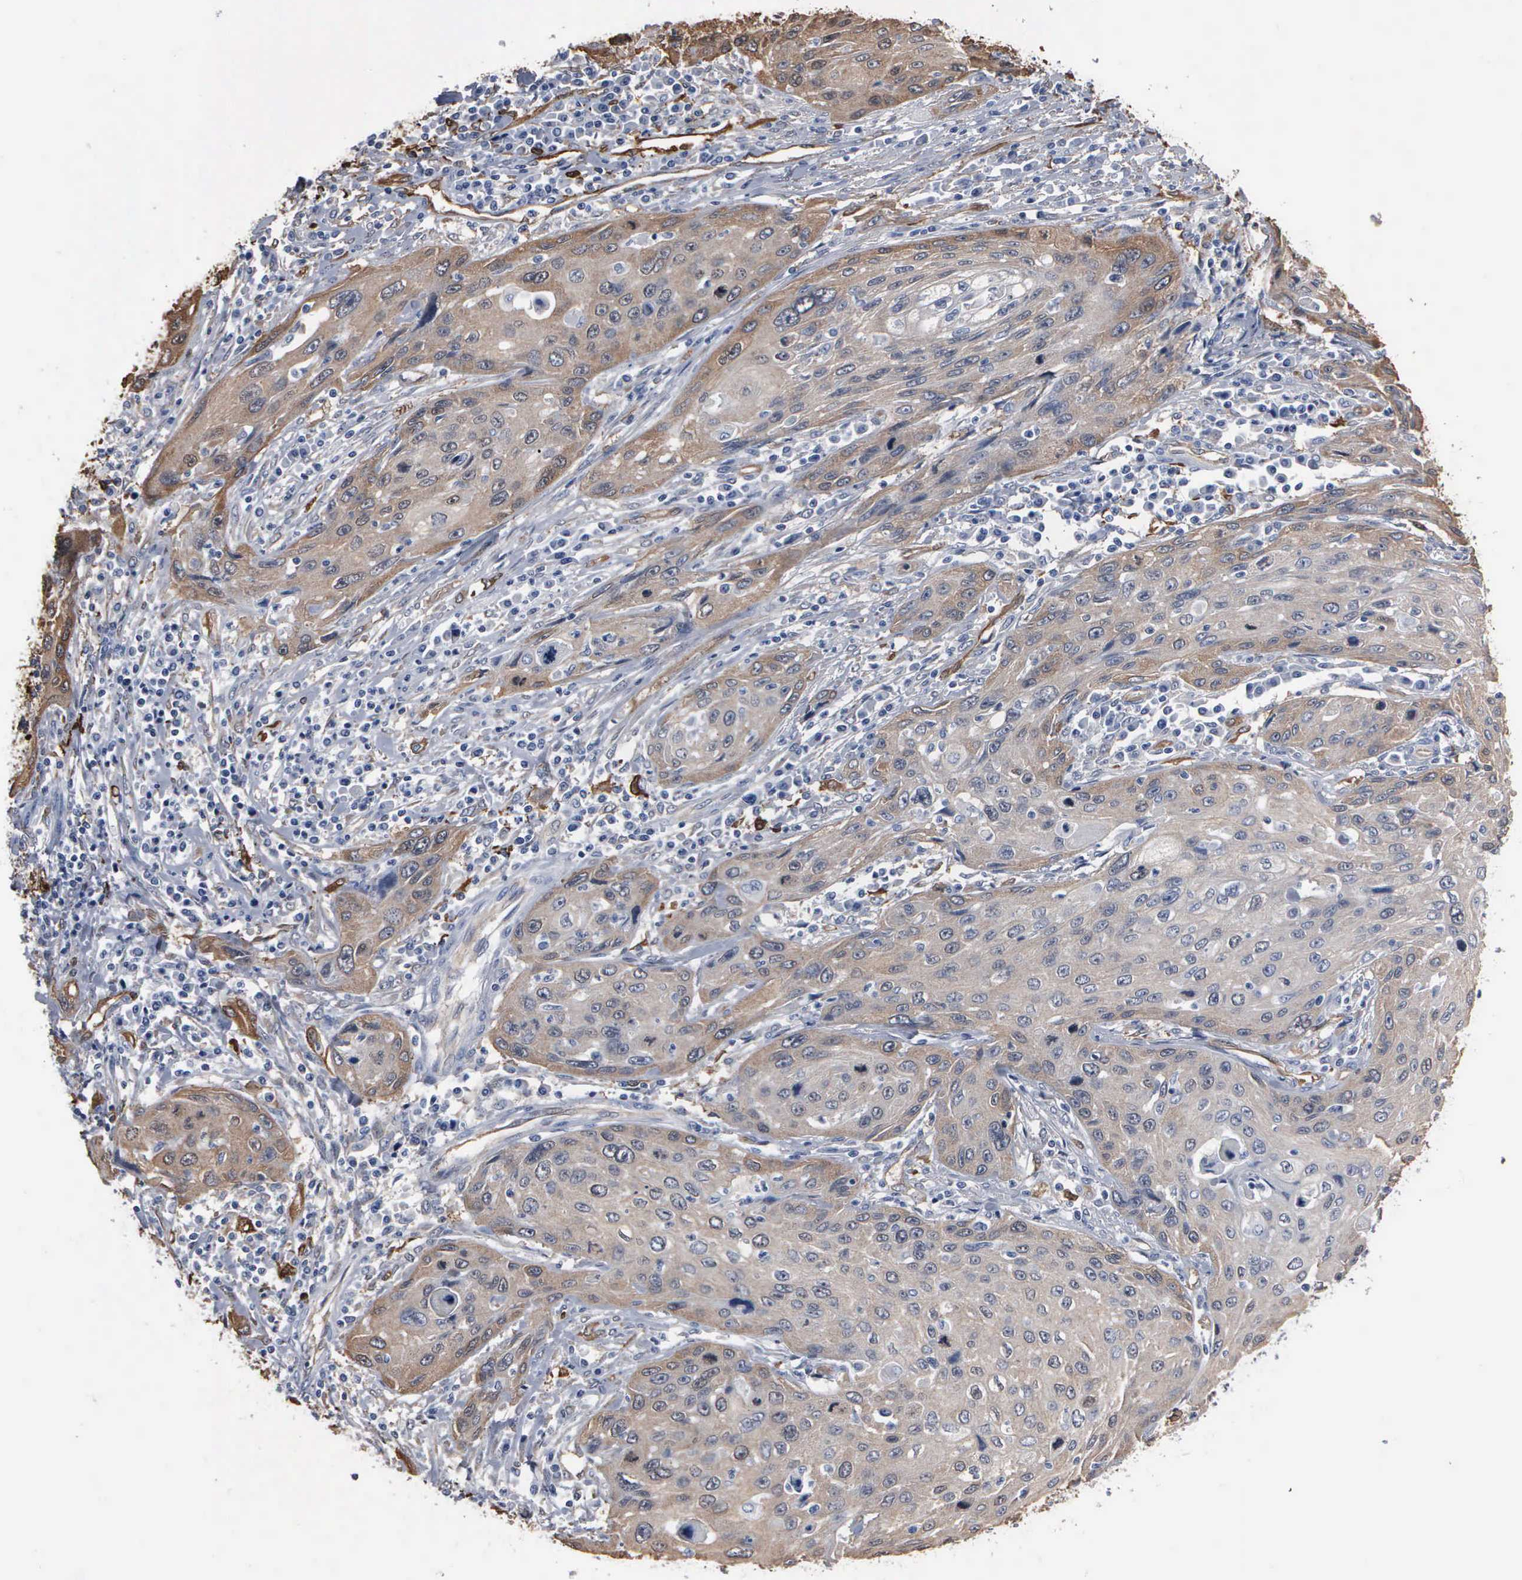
{"staining": {"intensity": "weak", "quantity": ">75%", "location": "cytoplasmic/membranous"}, "tissue": "cervical cancer", "cell_type": "Tumor cells", "image_type": "cancer", "snomed": [{"axis": "morphology", "description": "Squamous cell carcinoma, NOS"}, {"axis": "topography", "description": "Cervix"}], "caption": "Protein analysis of cervical squamous cell carcinoma tissue shows weak cytoplasmic/membranous positivity in approximately >75% of tumor cells.", "gene": "FSCN1", "patient": {"sex": "female", "age": 32}}